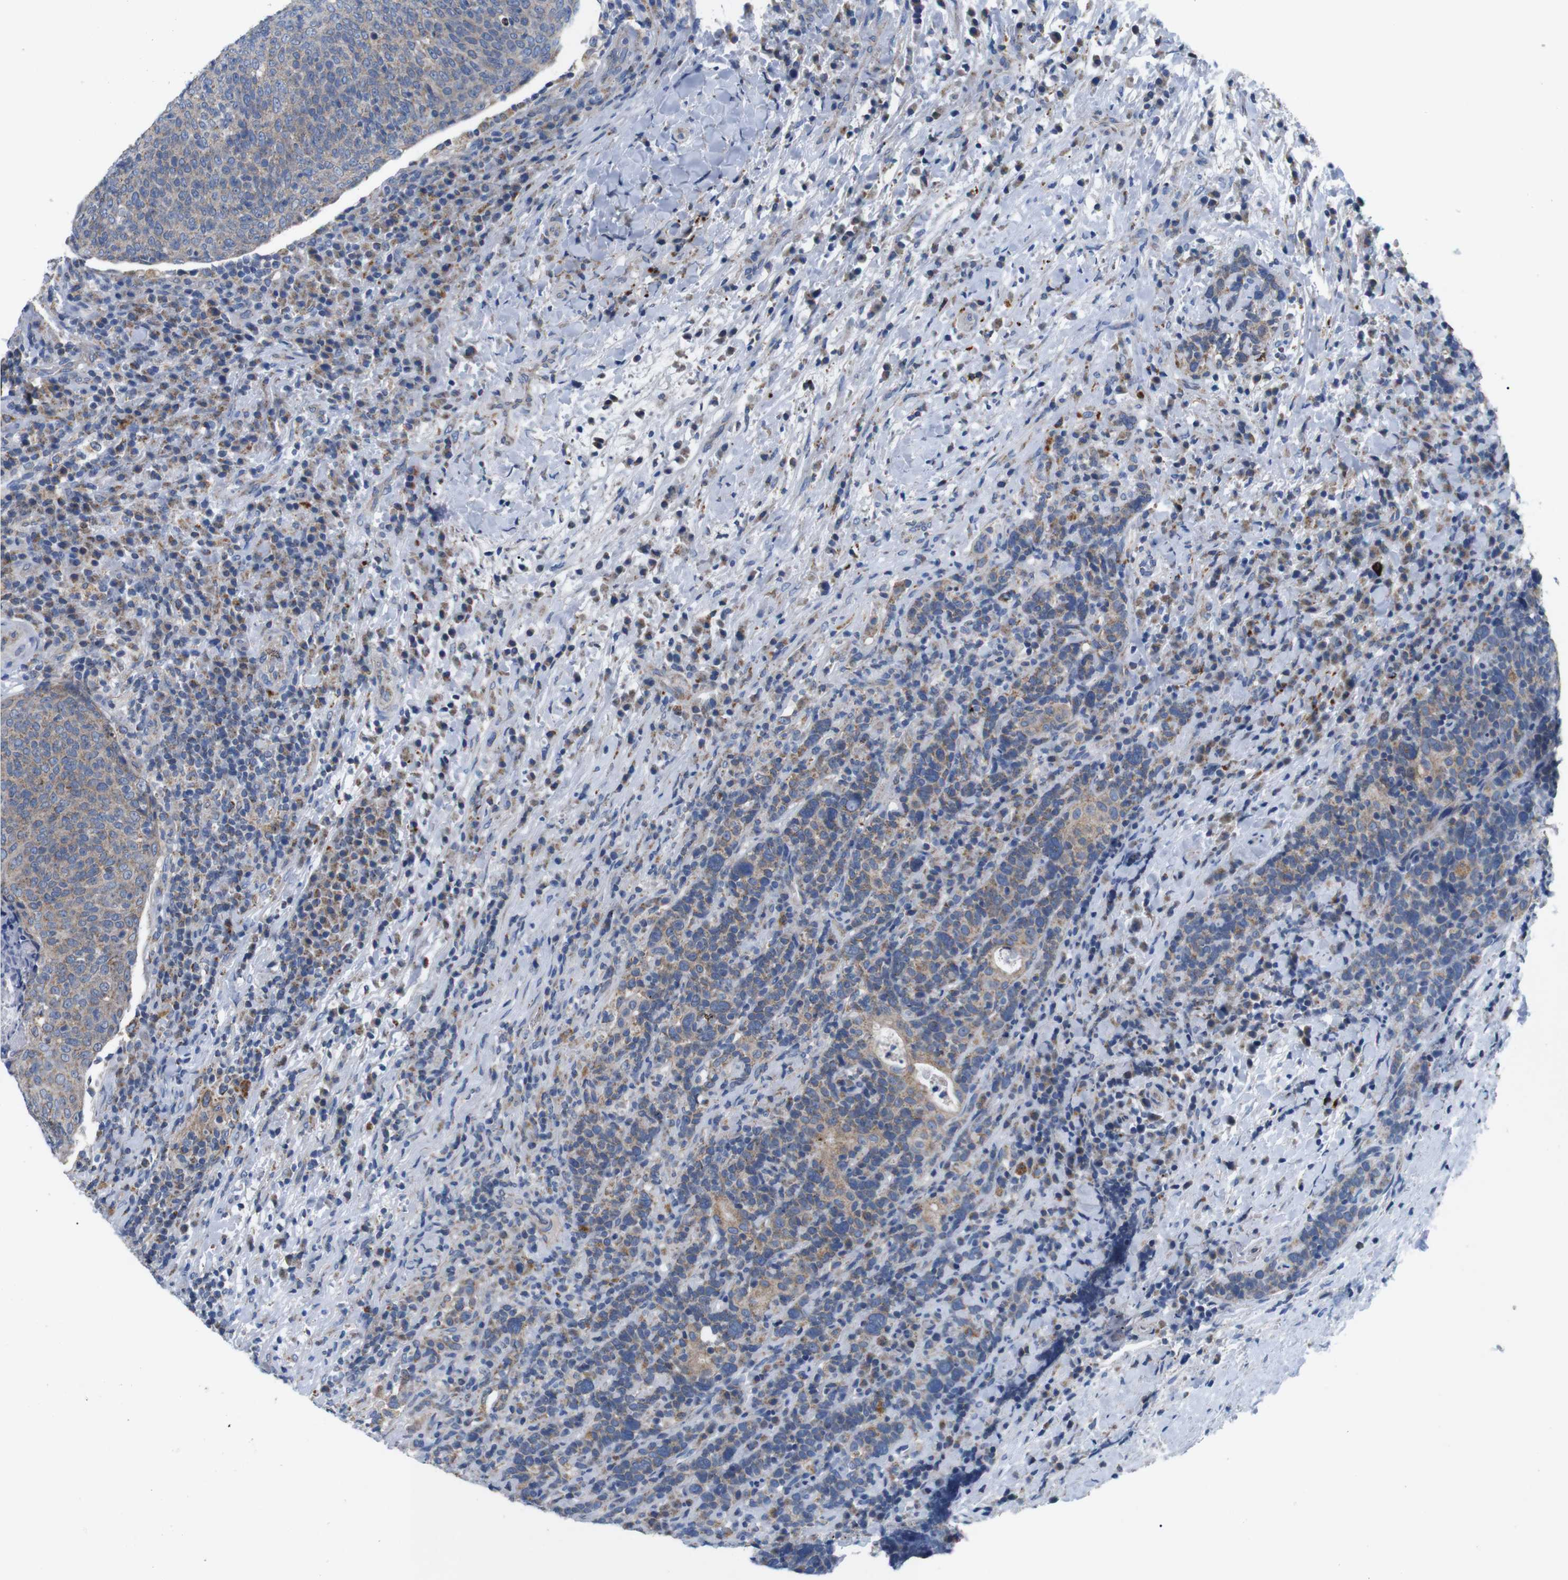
{"staining": {"intensity": "weak", "quantity": ">75%", "location": "cytoplasmic/membranous"}, "tissue": "head and neck cancer", "cell_type": "Tumor cells", "image_type": "cancer", "snomed": [{"axis": "morphology", "description": "Squamous cell carcinoma, NOS"}, {"axis": "morphology", "description": "Squamous cell carcinoma, metastatic, NOS"}, {"axis": "topography", "description": "Lymph node"}, {"axis": "topography", "description": "Head-Neck"}], "caption": "This photomicrograph exhibits metastatic squamous cell carcinoma (head and neck) stained with IHC to label a protein in brown. The cytoplasmic/membranous of tumor cells show weak positivity for the protein. Nuclei are counter-stained blue.", "gene": "F2RL1", "patient": {"sex": "male", "age": 62}}